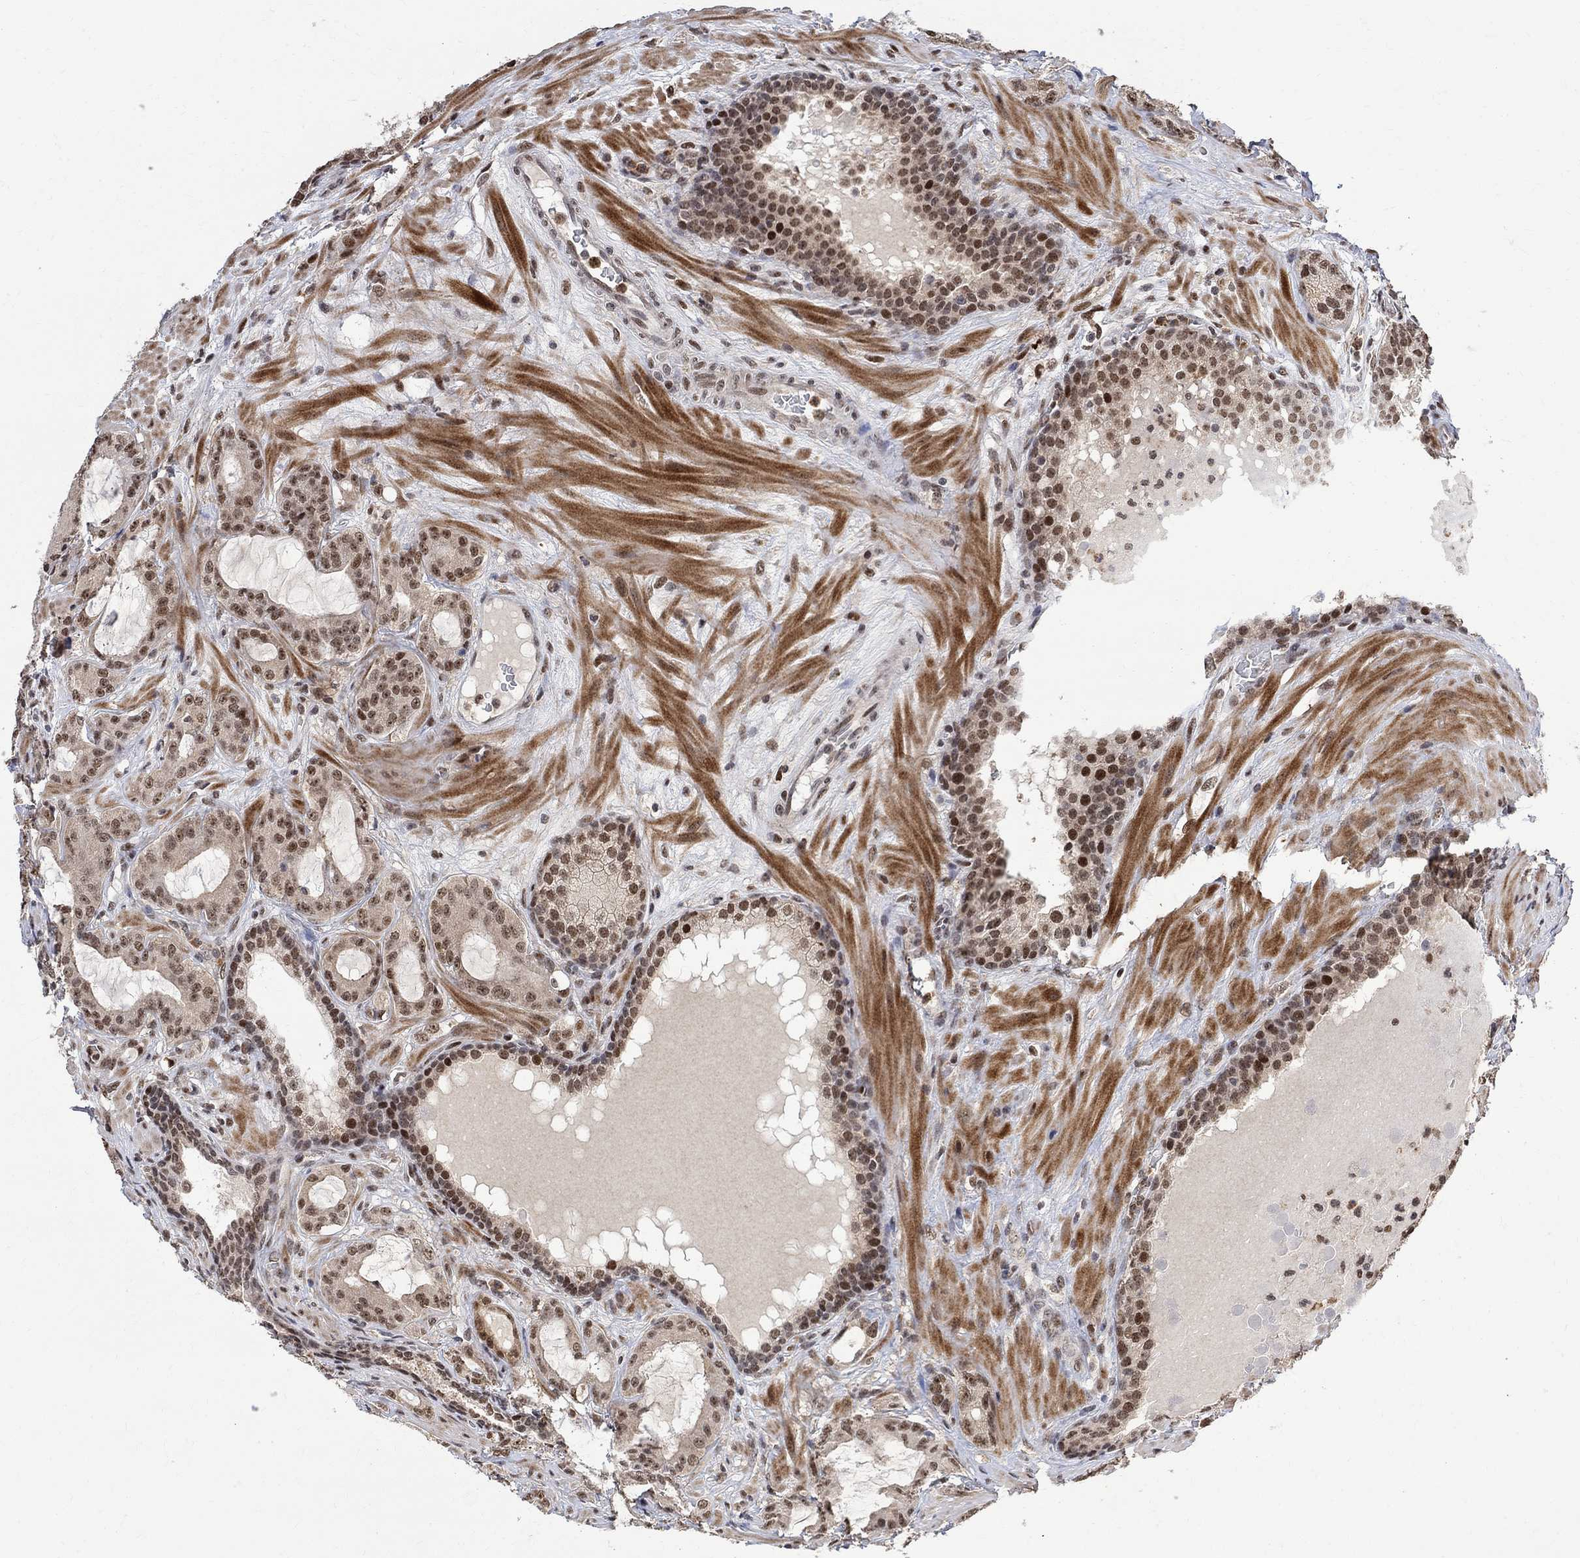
{"staining": {"intensity": "moderate", "quantity": "<25%", "location": "nuclear"}, "tissue": "prostate cancer", "cell_type": "Tumor cells", "image_type": "cancer", "snomed": [{"axis": "morphology", "description": "Adenocarcinoma, NOS"}, {"axis": "topography", "description": "Prostate"}], "caption": "Tumor cells demonstrate low levels of moderate nuclear staining in approximately <25% of cells in human prostate cancer (adenocarcinoma).", "gene": "E4F1", "patient": {"sex": "male", "age": 69}}